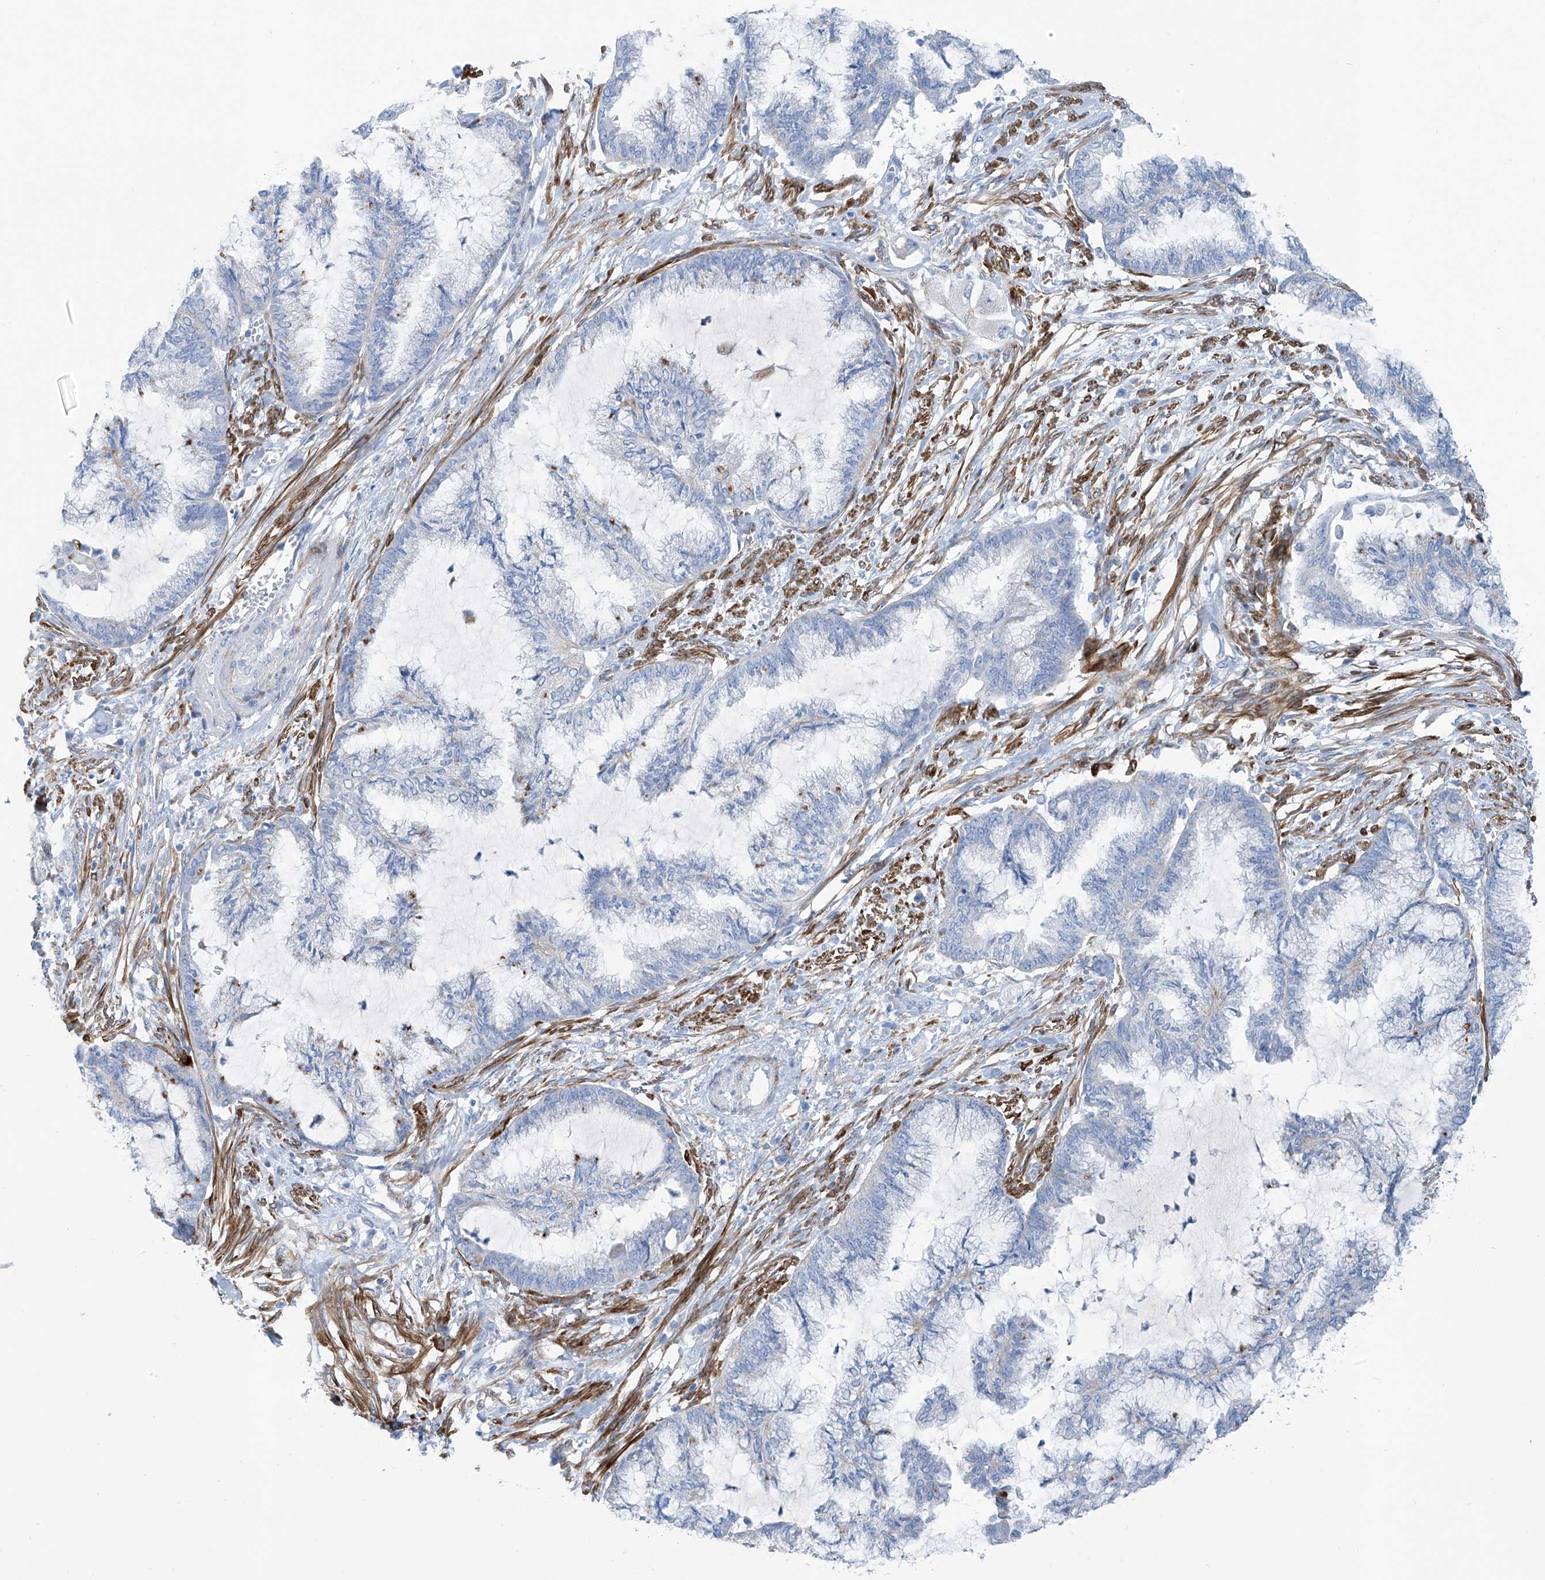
{"staining": {"intensity": "negative", "quantity": "none", "location": "none"}, "tissue": "endometrial cancer", "cell_type": "Tumor cells", "image_type": "cancer", "snomed": [{"axis": "morphology", "description": "Adenocarcinoma, NOS"}, {"axis": "topography", "description": "Endometrium"}], "caption": "A histopathology image of human adenocarcinoma (endometrial) is negative for staining in tumor cells.", "gene": "GLMP", "patient": {"sex": "female", "age": 86}}